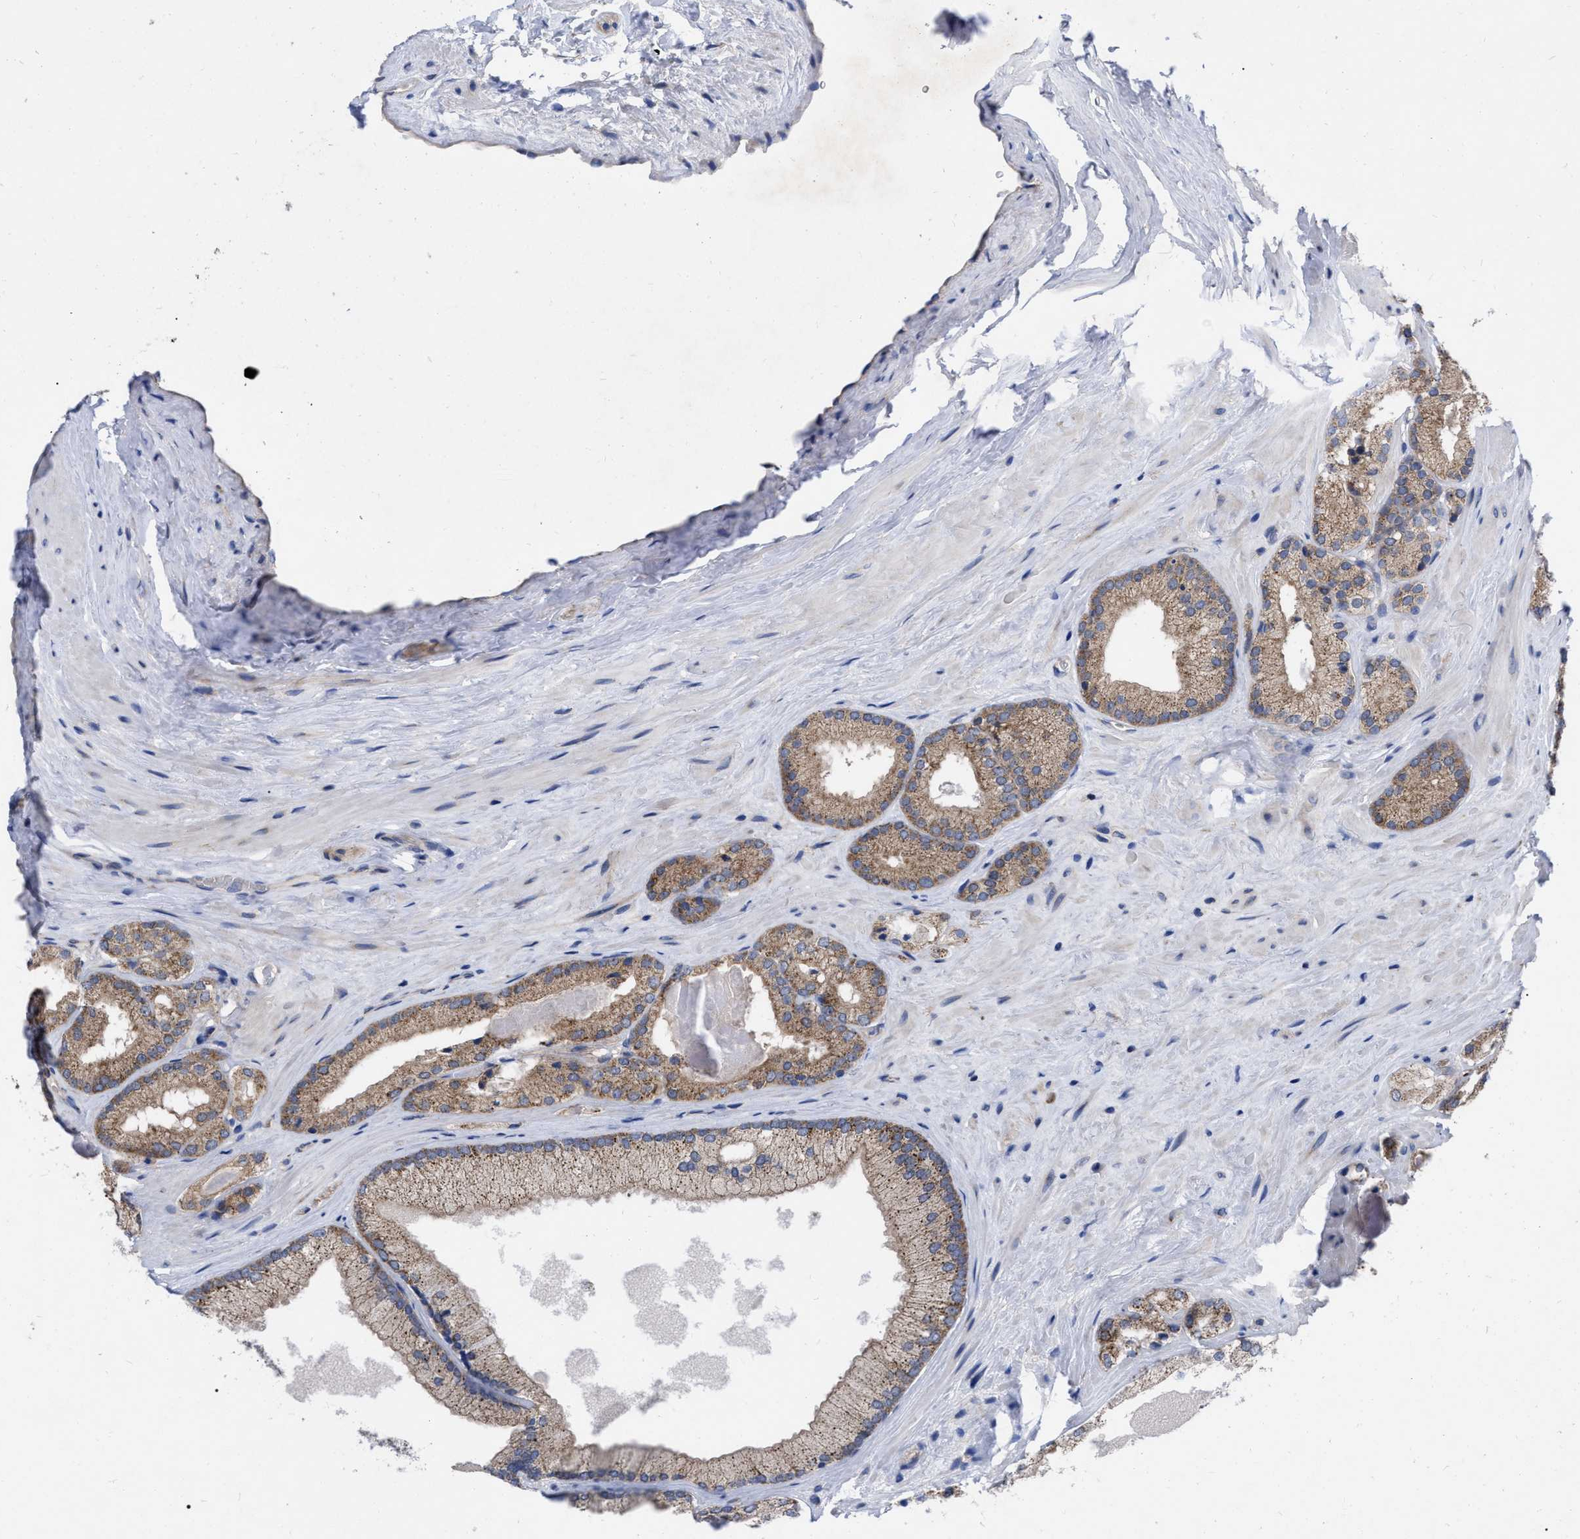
{"staining": {"intensity": "moderate", "quantity": ">75%", "location": "cytoplasmic/membranous"}, "tissue": "prostate cancer", "cell_type": "Tumor cells", "image_type": "cancer", "snomed": [{"axis": "morphology", "description": "Adenocarcinoma, Low grade"}, {"axis": "topography", "description": "Prostate"}], "caption": "This micrograph reveals IHC staining of human low-grade adenocarcinoma (prostate), with medium moderate cytoplasmic/membranous positivity in about >75% of tumor cells.", "gene": "CDKN2C", "patient": {"sex": "male", "age": 65}}